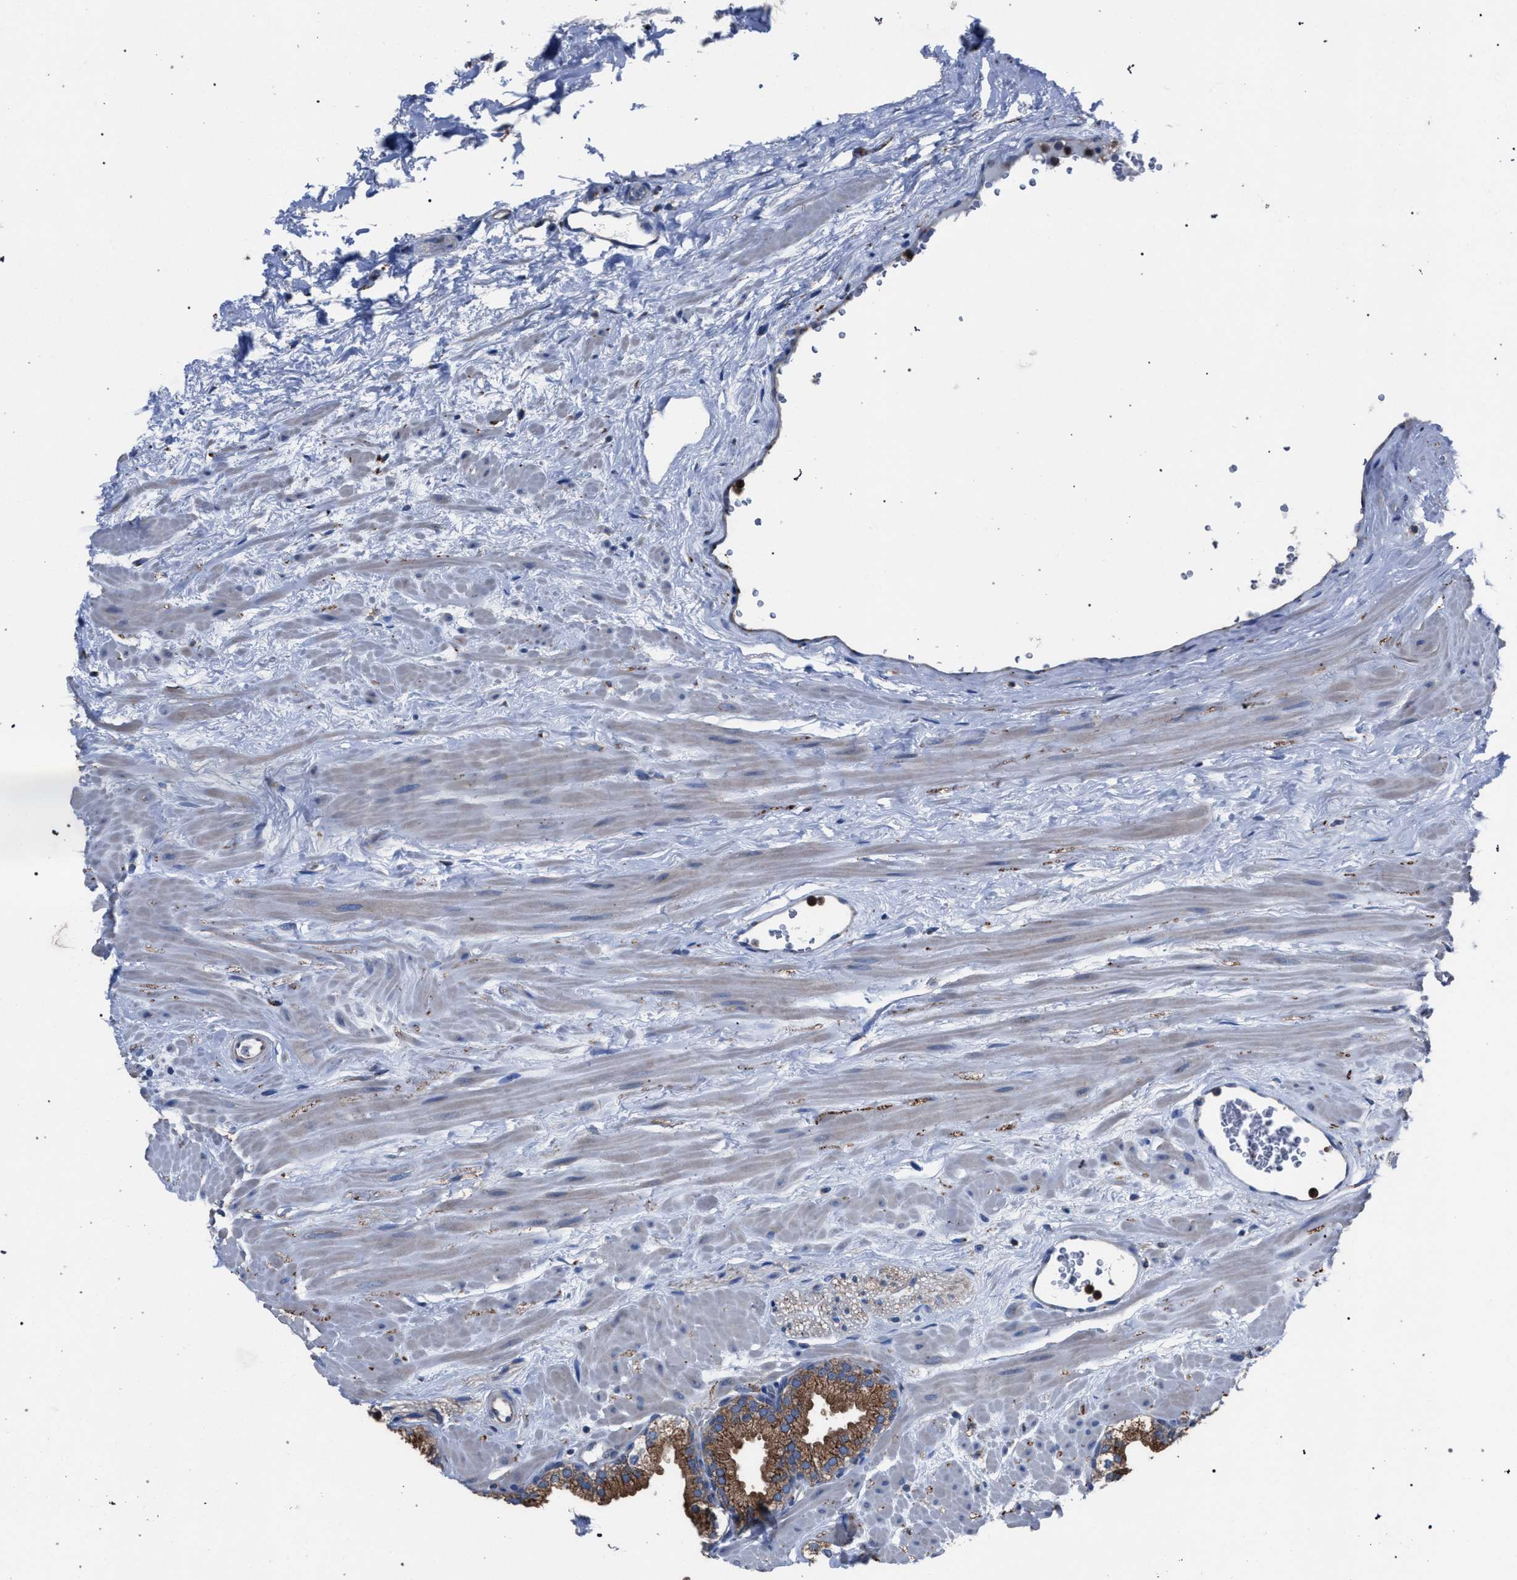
{"staining": {"intensity": "strong", "quantity": ">75%", "location": "cytoplasmic/membranous"}, "tissue": "prostate", "cell_type": "Glandular cells", "image_type": "normal", "snomed": [{"axis": "morphology", "description": "Normal tissue, NOS"}, {"axis": "morphology", "description": "Urothelial carcinoma, Low grade"}, {"axis": "topography", "description": "Urinary bladder"}, {"axis": "topography", "description": "Prostate"}], "caption": "Immunohistochemical staining of normal human prostate demonstrates strong cytoplasmic/membranous protein expression in approximately >75% of glandular cells.", "gene": "ATP6V0A1", "patient": {"sex": "male", "age": 60}}